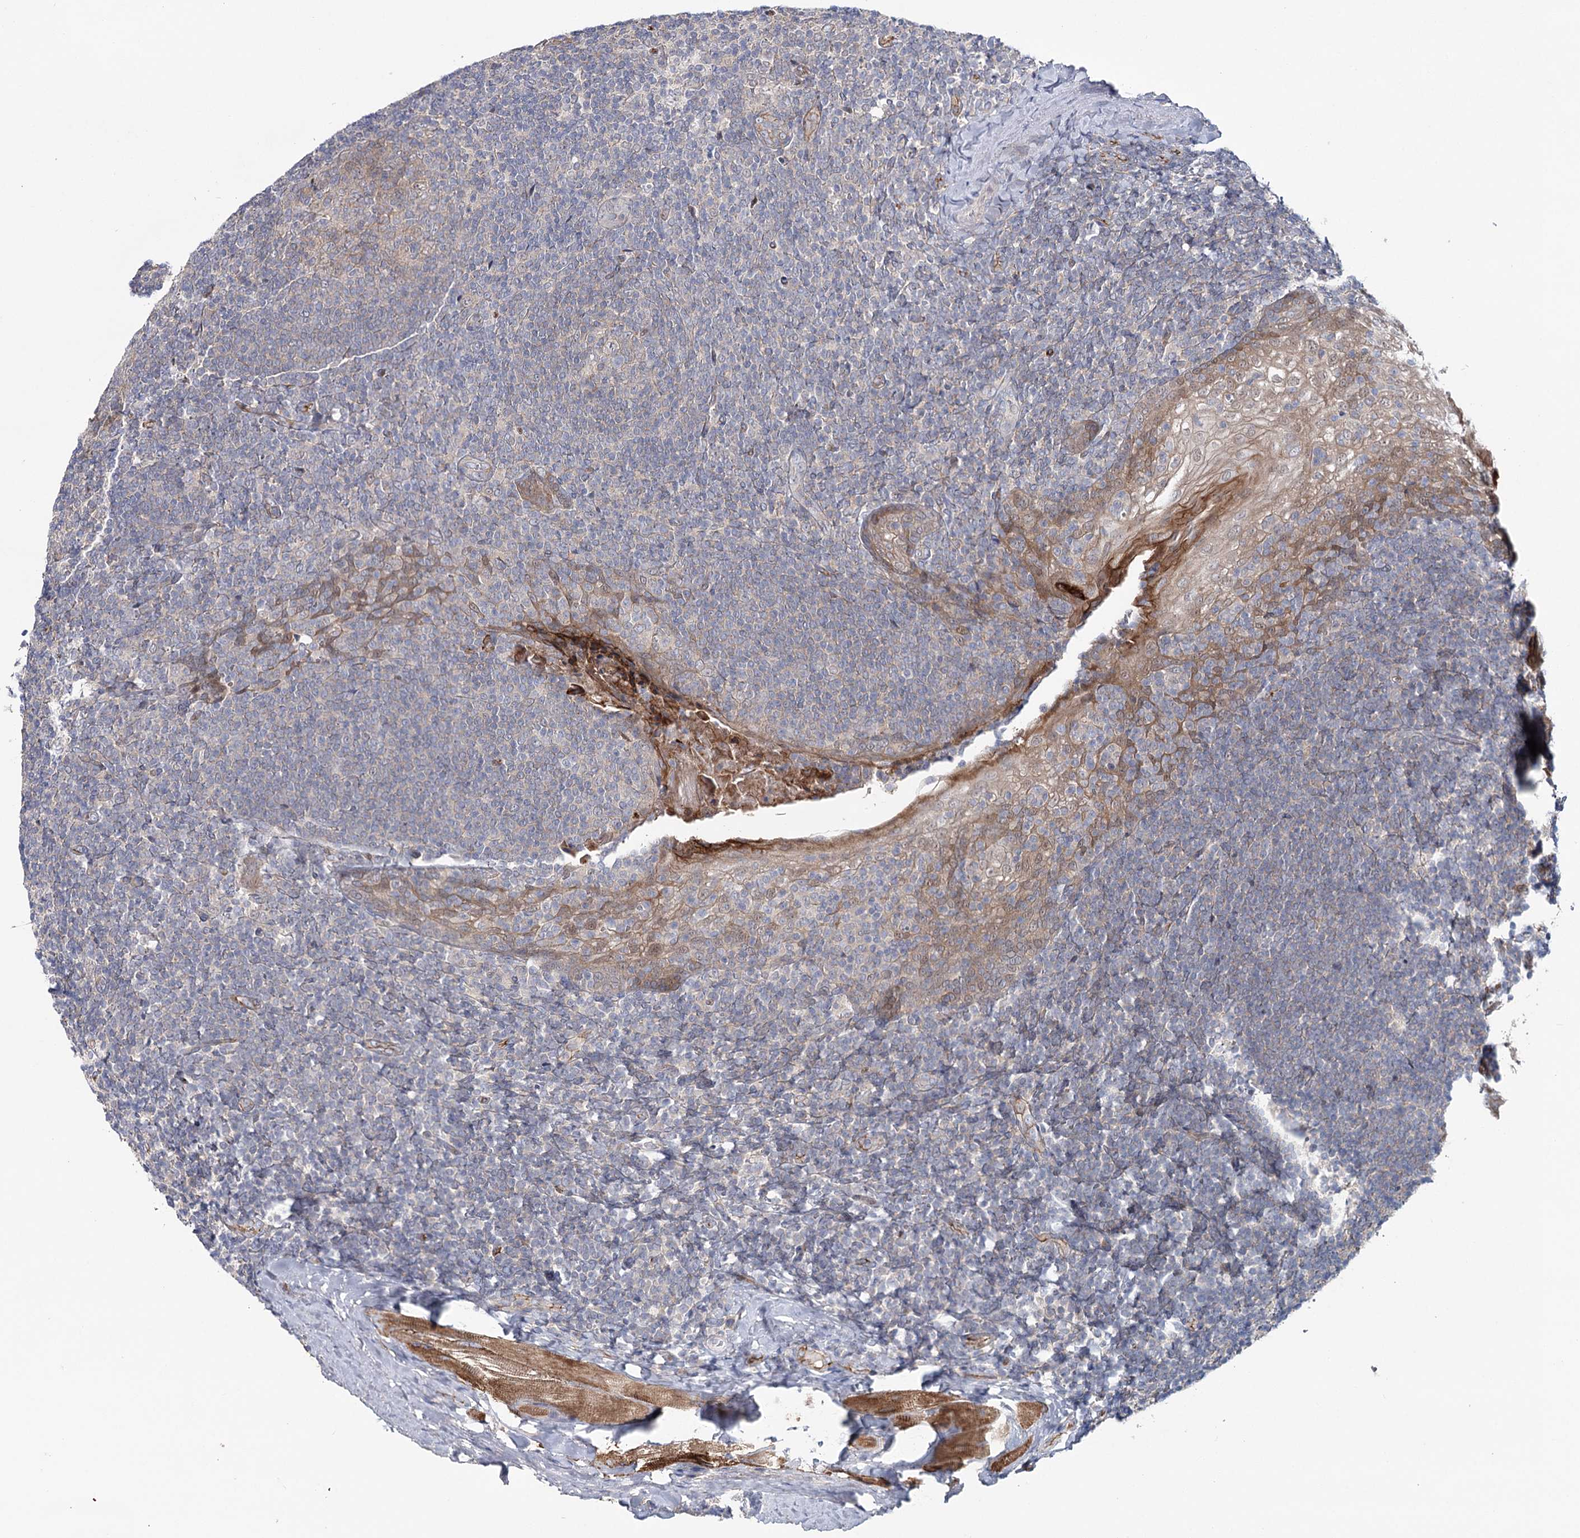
{"staining": {"intensity": "moderate", "quantity": "<25%", "location": "cytoplasmic/membranous"}, "tissue": "tonsil", "cell_type": "Germinal center cells", "image_type": "normal", "snomed": [{"axis": "morphology", "description": "Normal tissue, NOS"}, {"axis": "topography", "description": "Tonsil"}], "caption": "Immunohistochemistry image of normal human tonsil stained for a protein (brown), which exhibits low levels of moderate cytoplasmic/membranous positivity in about <25% of germinal center cells.", "gene": "MAP3K13", "patient": {"sex": "male", "age": 37}}